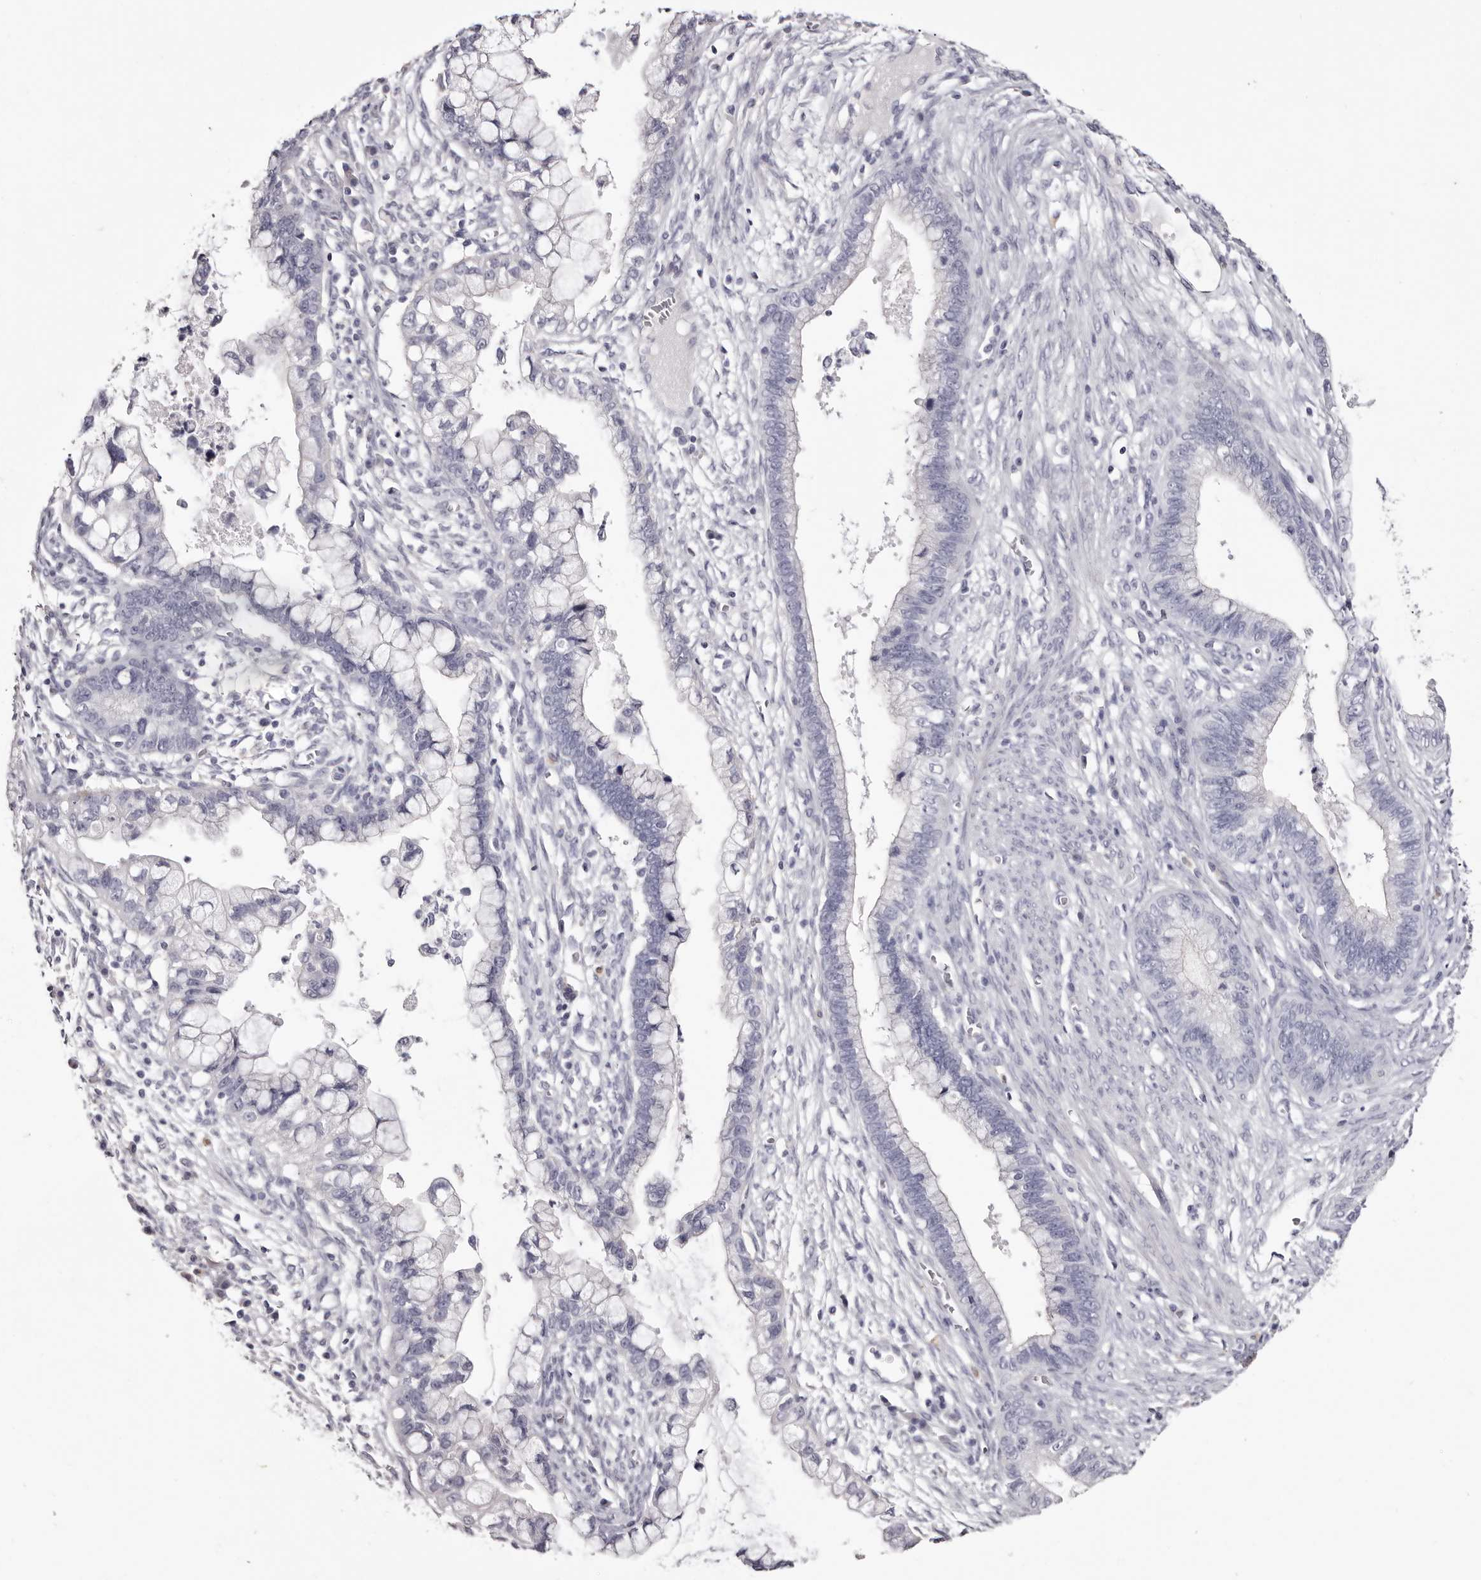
{"staining": {"intensity": "negative", "quantity": "none", "location": "none"}, "tissue": "cervical cancer", "cell_type": "Tumor cells", "image_type": "cancer", "snomed": [{"axis": "morphology", "description": "Adenocarcinoma, NOS"}, {"axis": "topography", "description": "Cervix"}], "caption": "The photomicrograph exhibits no staining of tumor cells in cervical adenocarcinoma.", "gene": "CA6", "patient": {"sex": "female", "age": 44}}